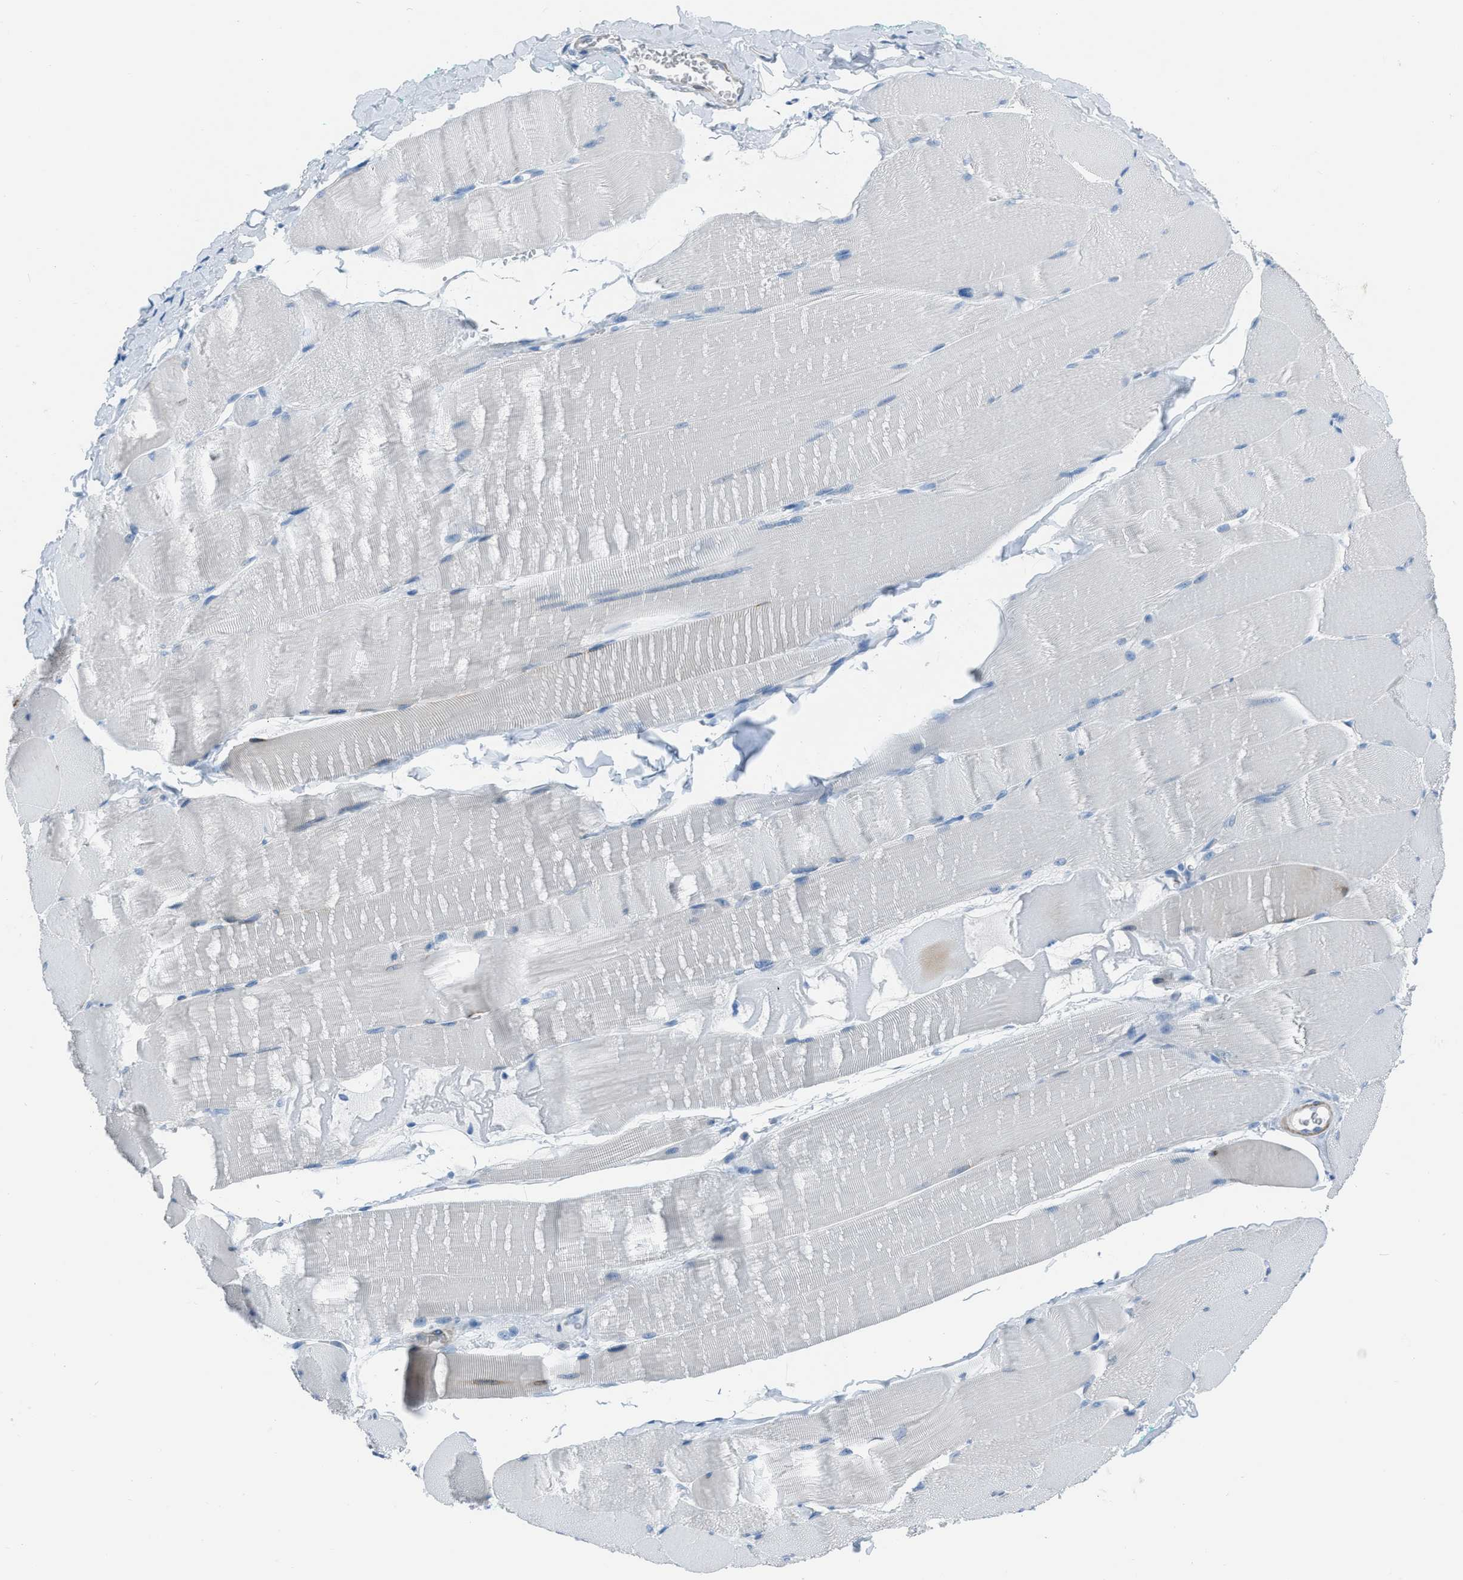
{"staining": {"intensity": "negative", "quantity": "none", "location": "none"}, "tissue": "skeletal muscle", "cell_type": "Myocytes", "image_type": "normal", "snomed": [{"axis": "morphology", "description": "Normal tissue, NOS"}, {"axis": "morphology", "description": "Squamous cell carcinoma, NOS"}, {"axis": "topography", "description": "Skeletal muscle"}], "caption": "This is a micrograph of immunohistochemistry (IHC) staining of unremarkable skeletal muscle, which shows no staining in myocytes.", "gene": "SPATC1L", "patient": {"sex": "male", "age": 51}}